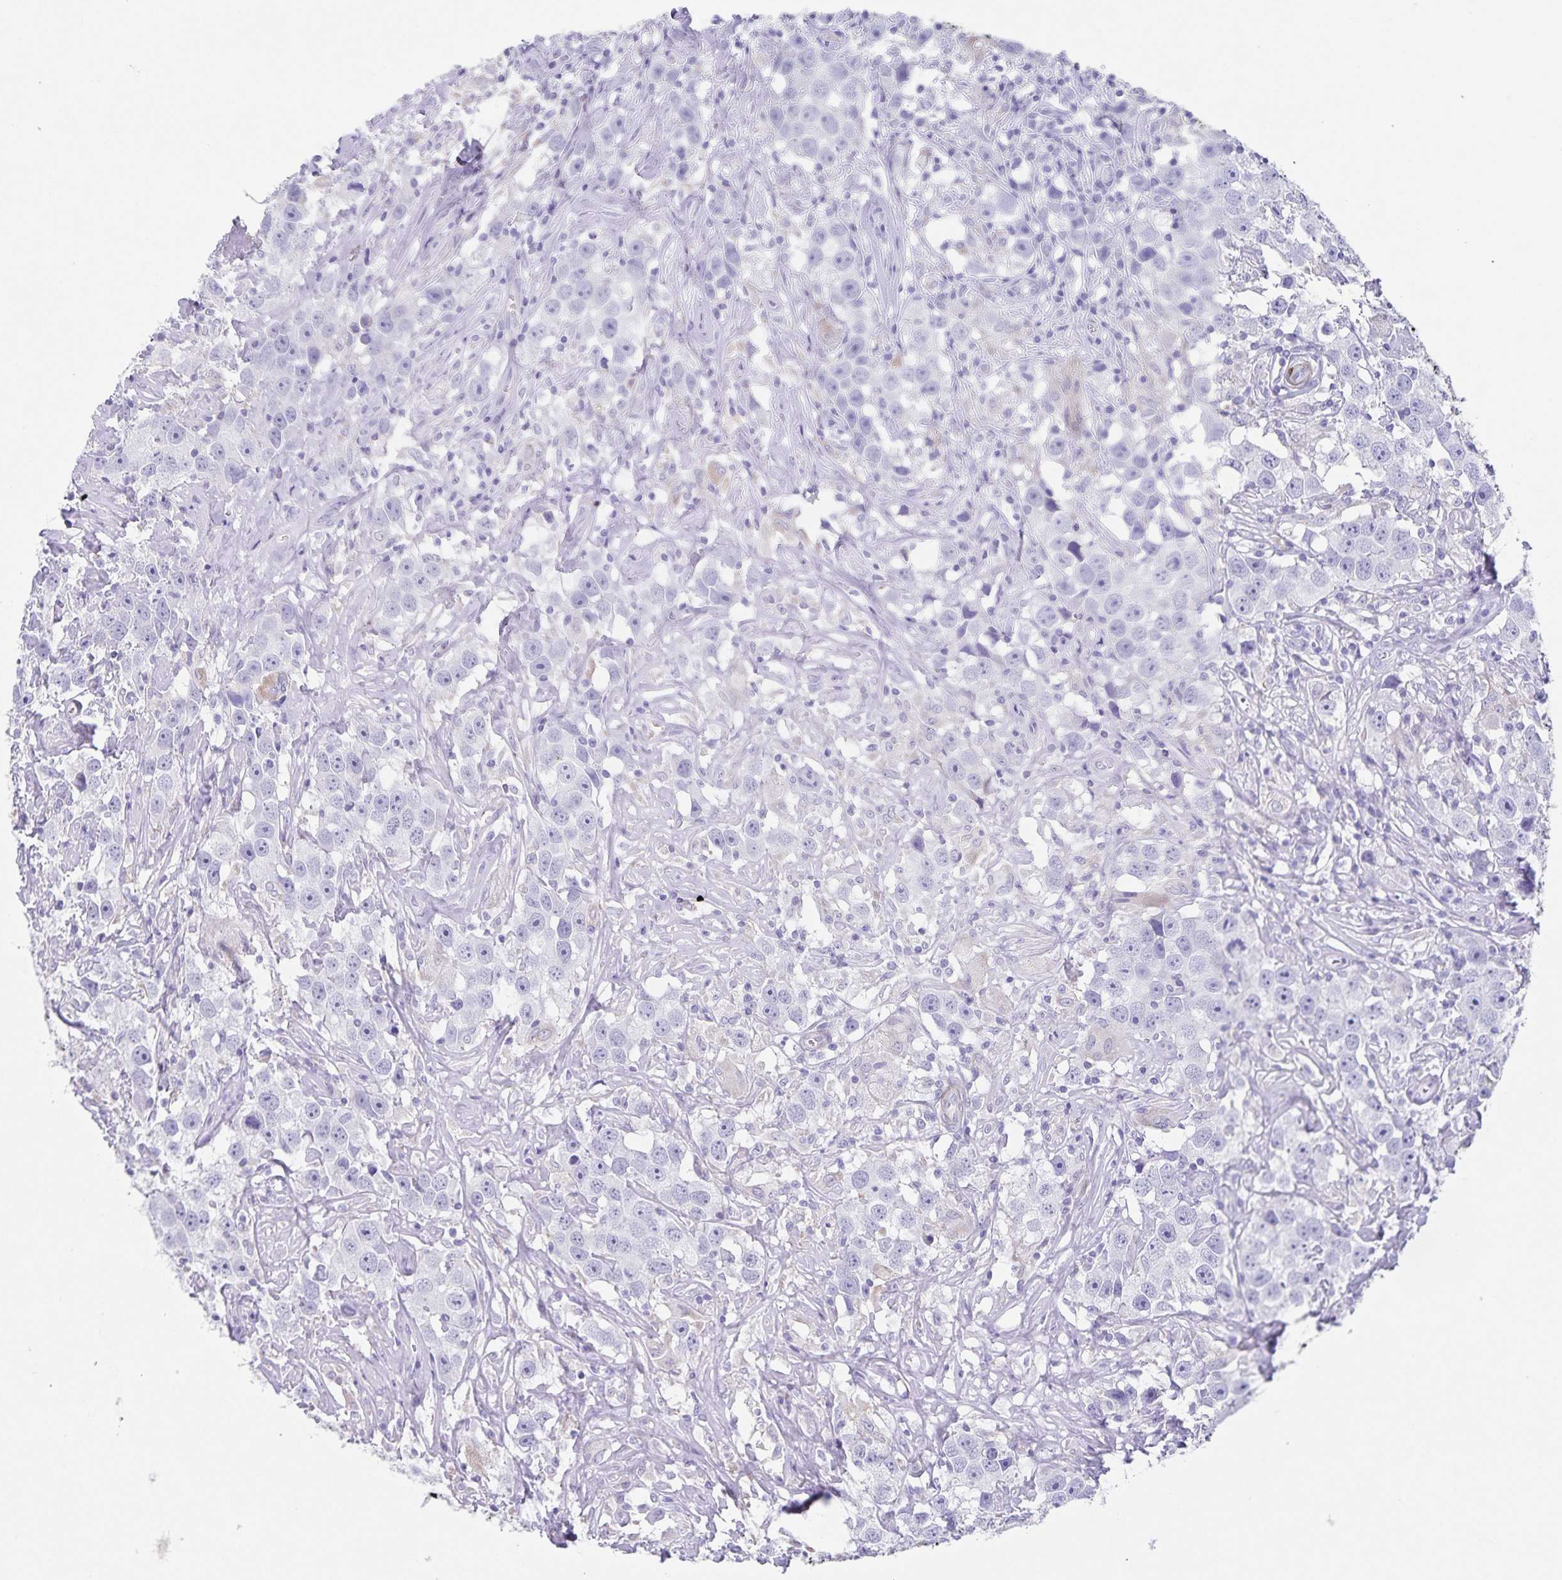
{"staining": {"intensity": "negative", "quantity": "none", "location": "none"}, "tissue": "testis cancer", "cell_type": "Tumor cells", "image_type": "cancer", "snomed": [{"axis": "morphology", "description": "Seminoma, NOS"}, {"axis": "topography", "description": "Testis"}], "caption": "A high-resolution micrograph shows immunohistochemistry (IHC) staining of seminoma (testis), which displays no significant staining in tumor cells. (Stains: DAB immunohistochemistry (IHC) with hematoxylin counter stain, Microscopy: brightfield microscopy at high magnification).", "gene": "SYNM", "patient": {"sex": "male", "age": 49}}